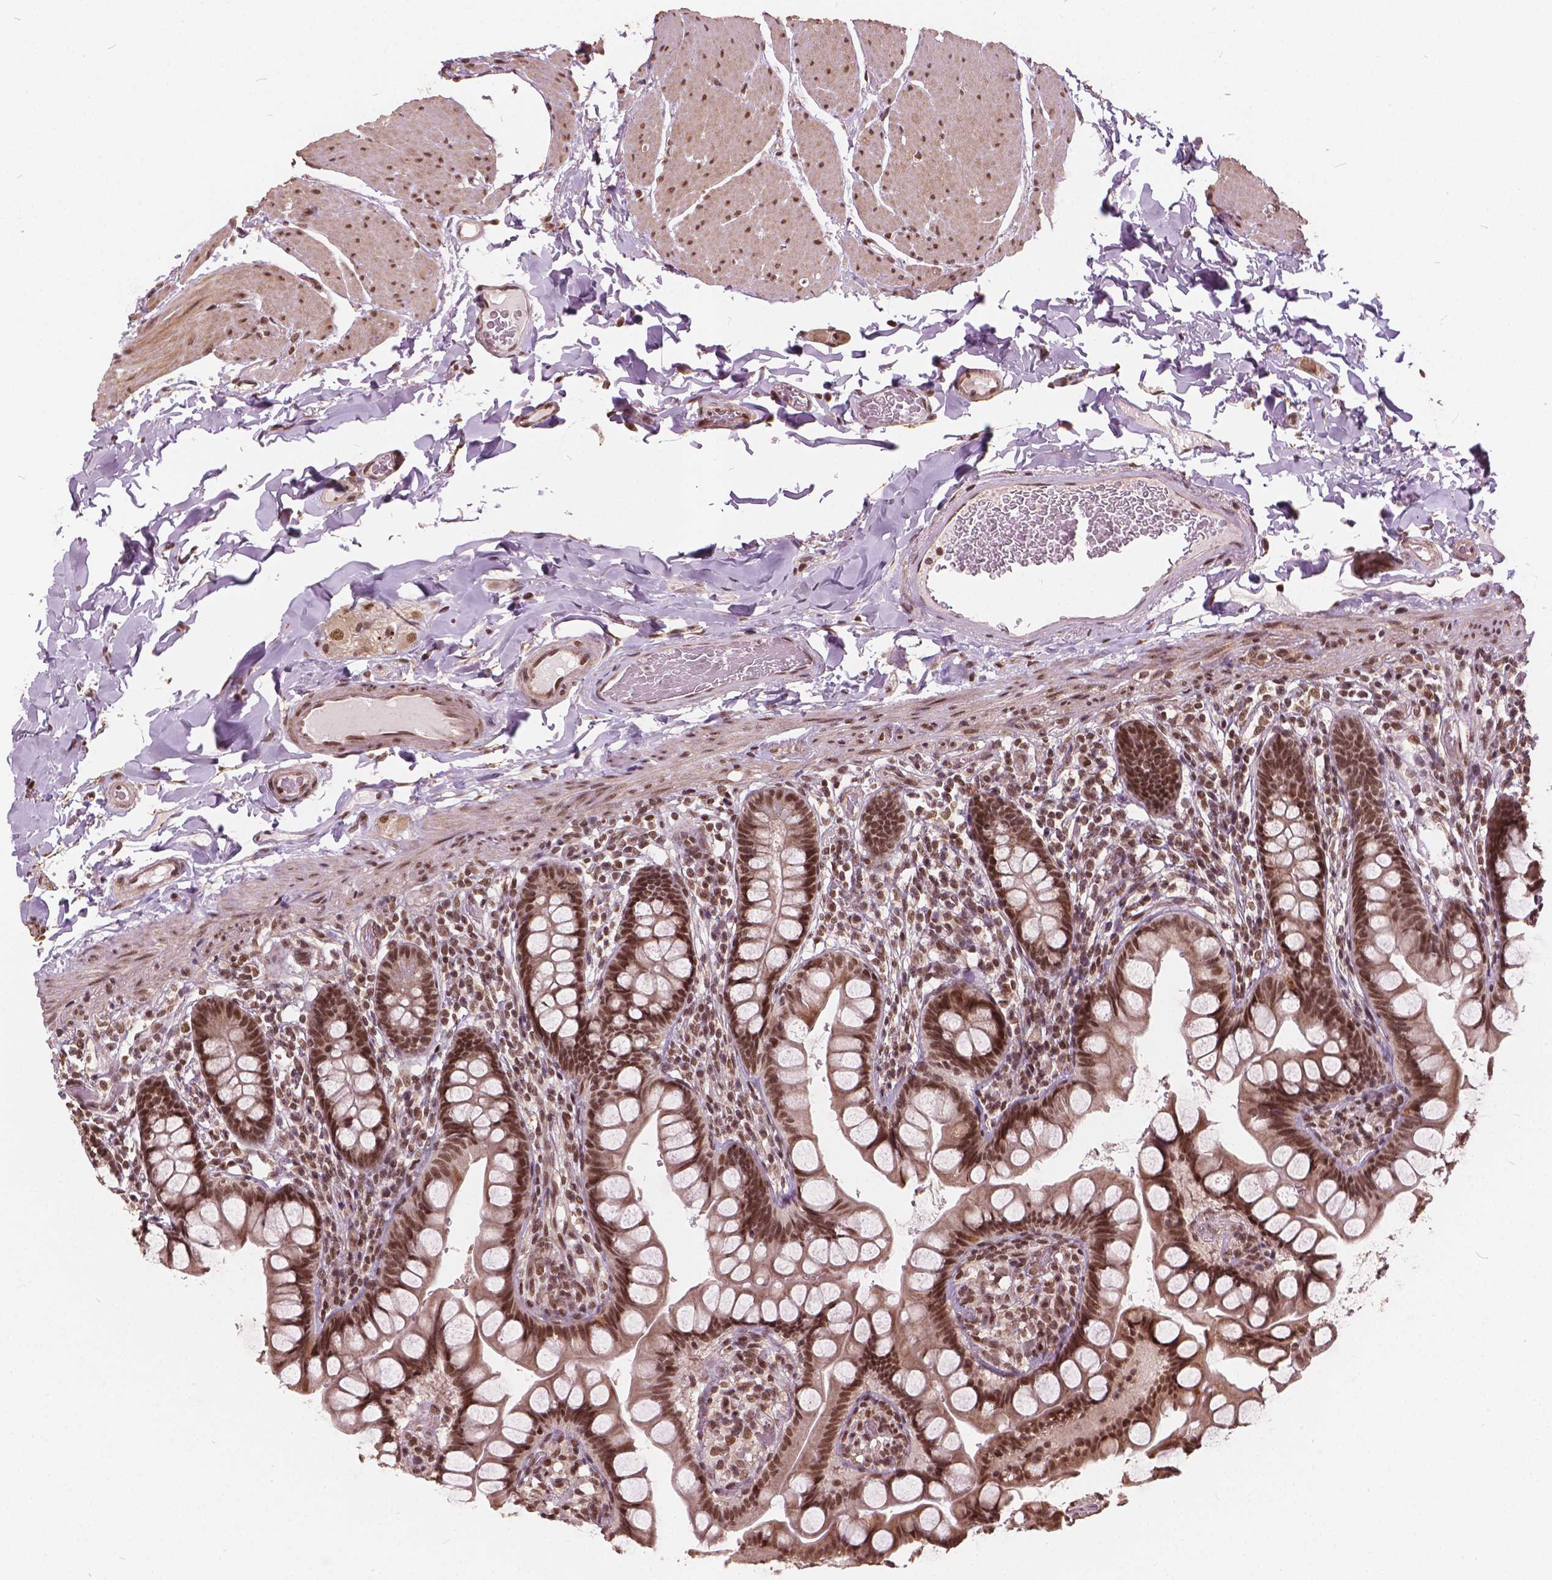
{"staining": {"intensity": "moderate", "quantity": ">75%", "location": "cytoplasmic/membranous,nuclear"}, "tissue": "small intestine", "cell_type": "Glandular cells", "image_type": "normal", "snomed": [{"axis": "morphology", "description": "Normal tissue, NOS"}, {"axis": "topography", "description": "Small intestine"}], "caption": "This histopathology image displays immunohistochemistry staining of benign small intestine, with medium moderate cytoplasmic/membranous,nuclear expression in approximately >75% of glandular cells.", "gene": "GPS2", "patient": {"sex": "male", "age": 70}}